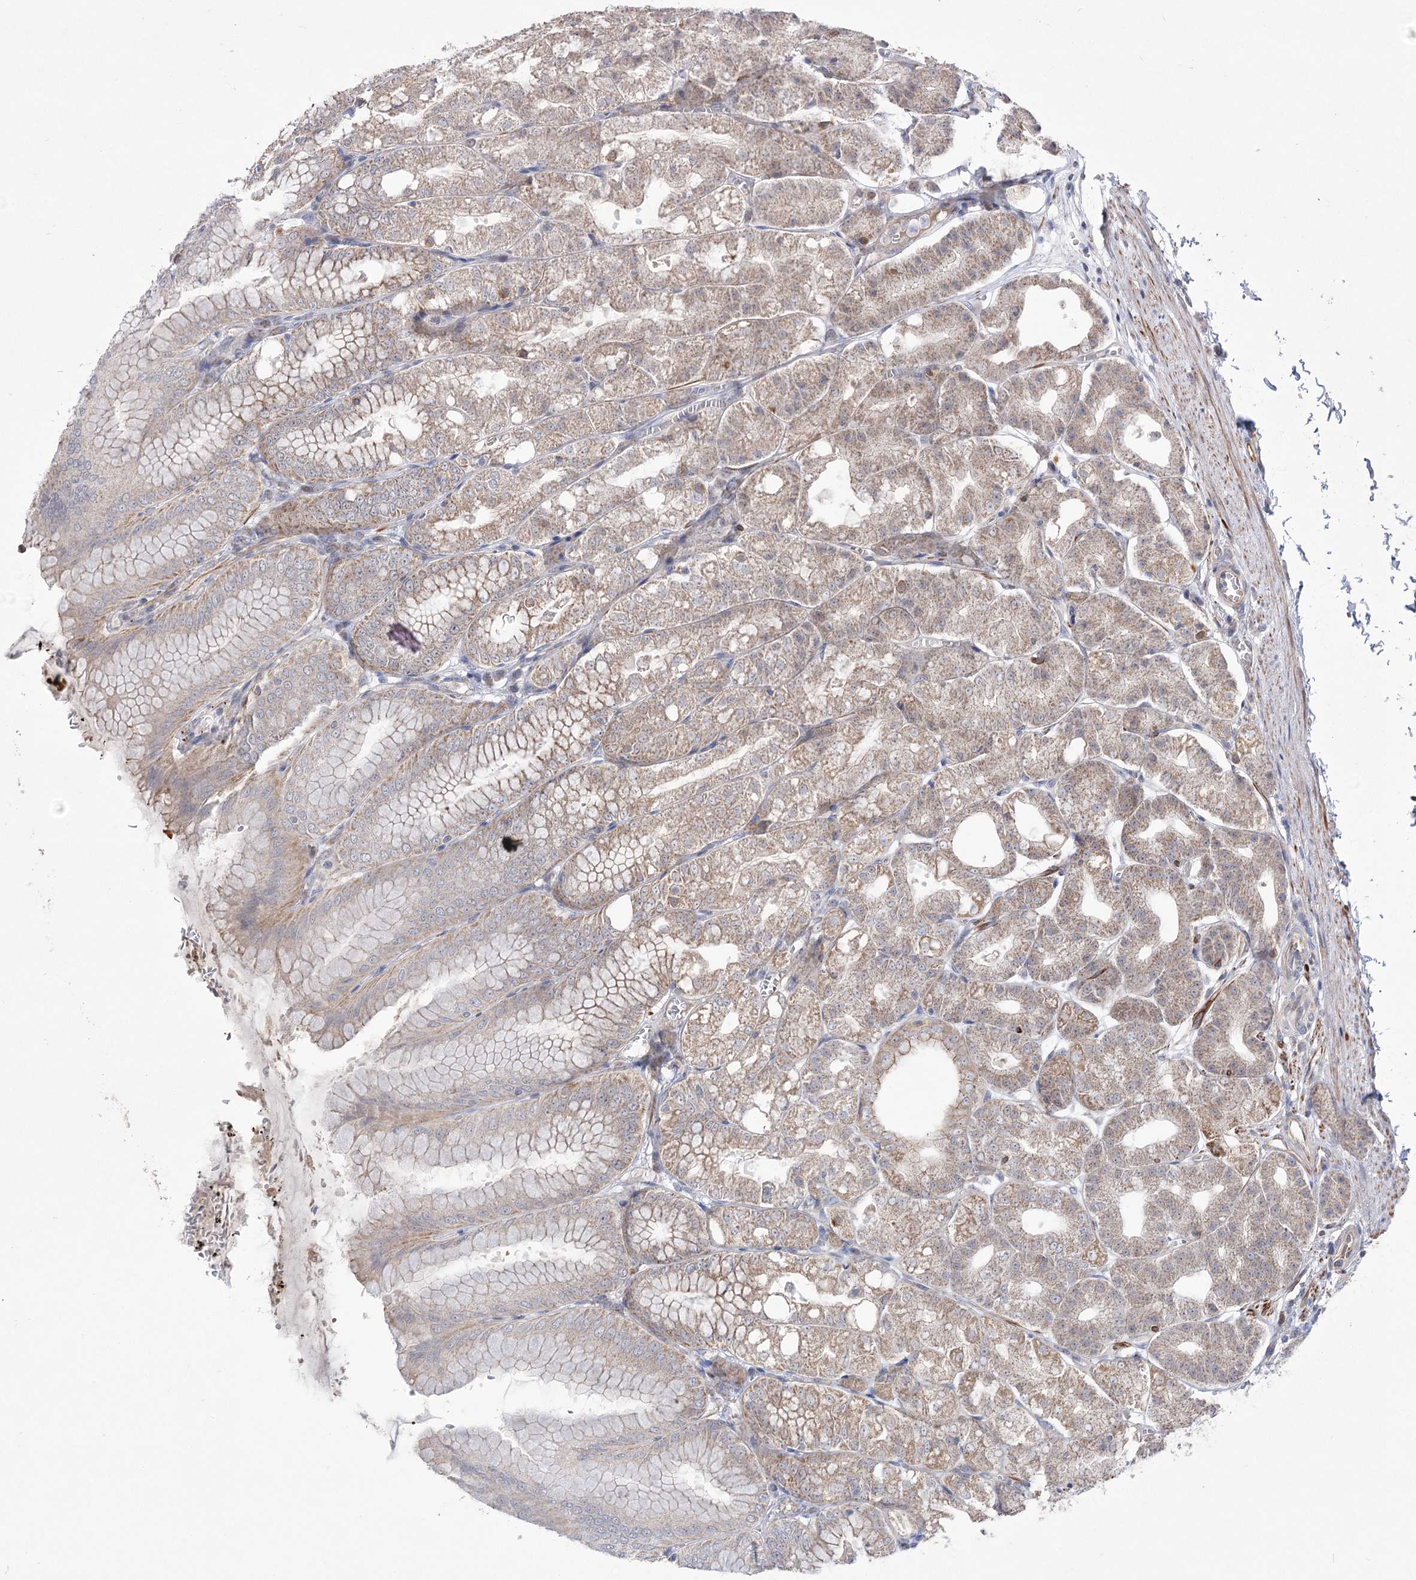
{"staining": {"intensity": "strong", "quantity": "25%-75%", "location": "cytoplasmic/membranous"}, "tissue": "stomach", "cell_type": "Glandular cells", "image_type": "normal", "snomed": [{"axis": "morphology", "description": "Normal tissue, NOS"}, {"axis": "topography", "description": "Stomach, lower"}], "caption": "Protein expression analysis of unremarkable human stomach reveals strong cytoplasmic/membranous expression in about 25%-75% of glandular cells.", "gene": "ECHDC3", "patient": {"sex": "male", "age": 71}}